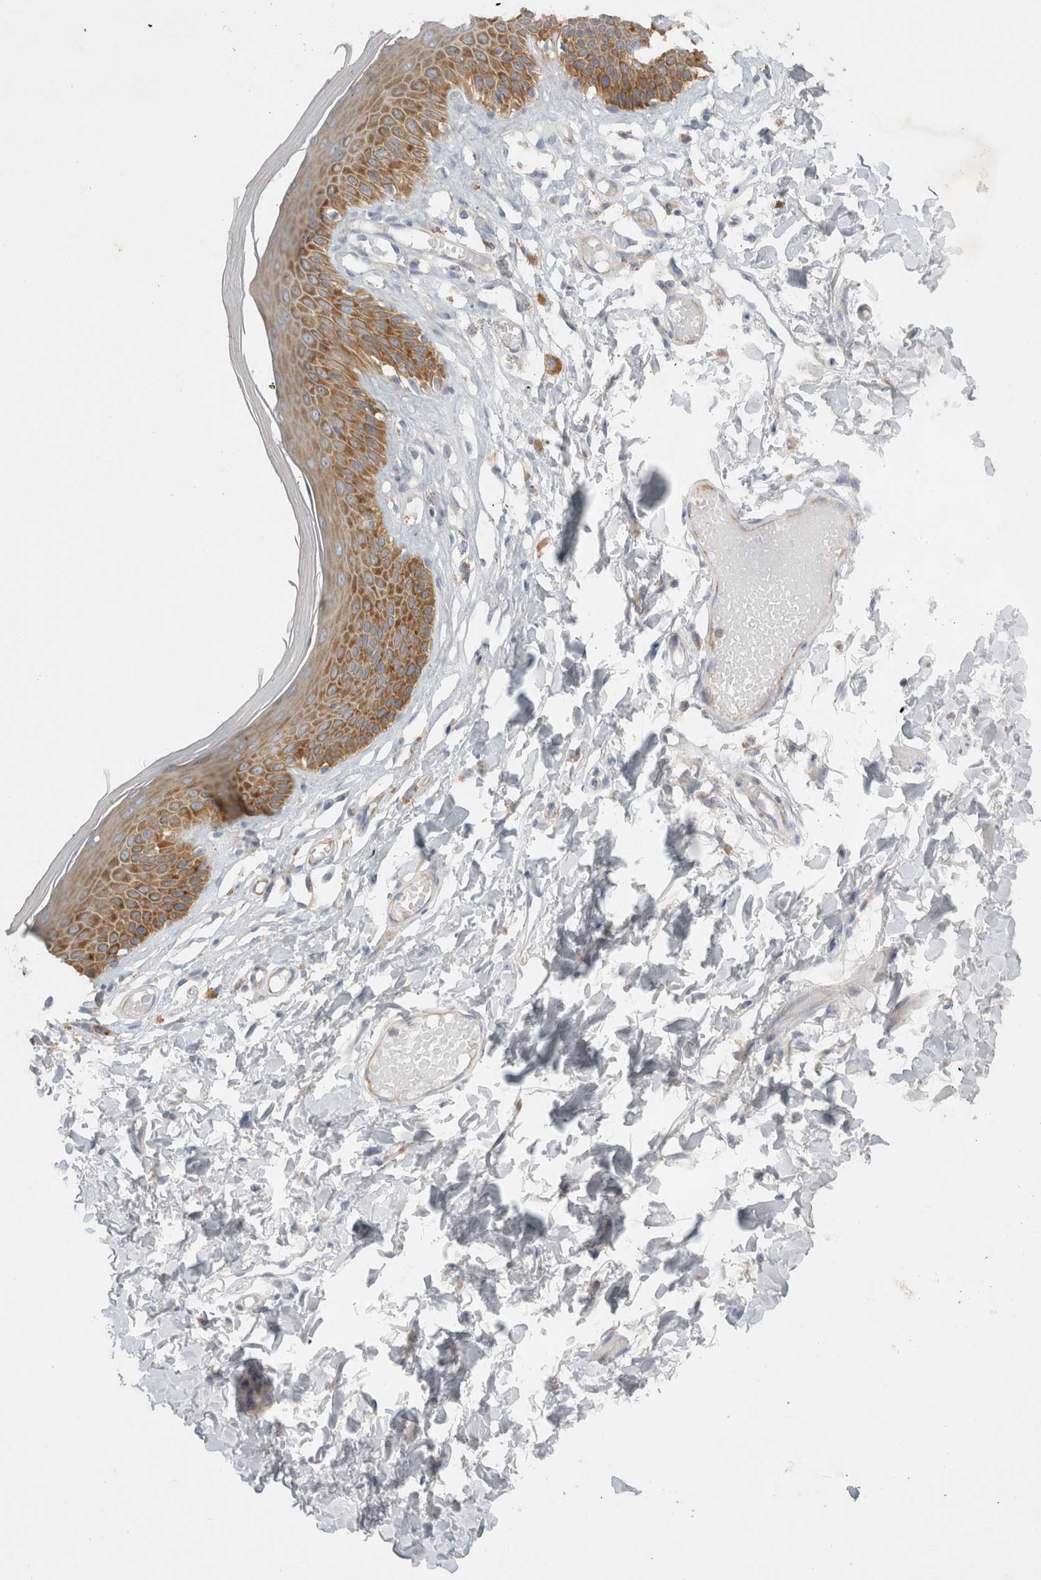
{"staining": {"intensity": "strong", "quantity": ">75%", "location": "cytoplasmic/membranous"}, "tissue": "skin", "cell_type": "Epidermal cells", "image_type": "normal", "snomed": [{"axis": "morphology", "description": "Normal tissue, NOS"}, {"axis": "topography", "description": "Vulva"}], "caption": "IHC (DAB (3,3'-diaminobenzidine)) staining of unremarkable skin demonstrates strong cytoplasmic/membranous protein staining in about >75% of epidermal cells.", "gene": "ZNF23", "patient": {"sex": "female", "age": 73}}